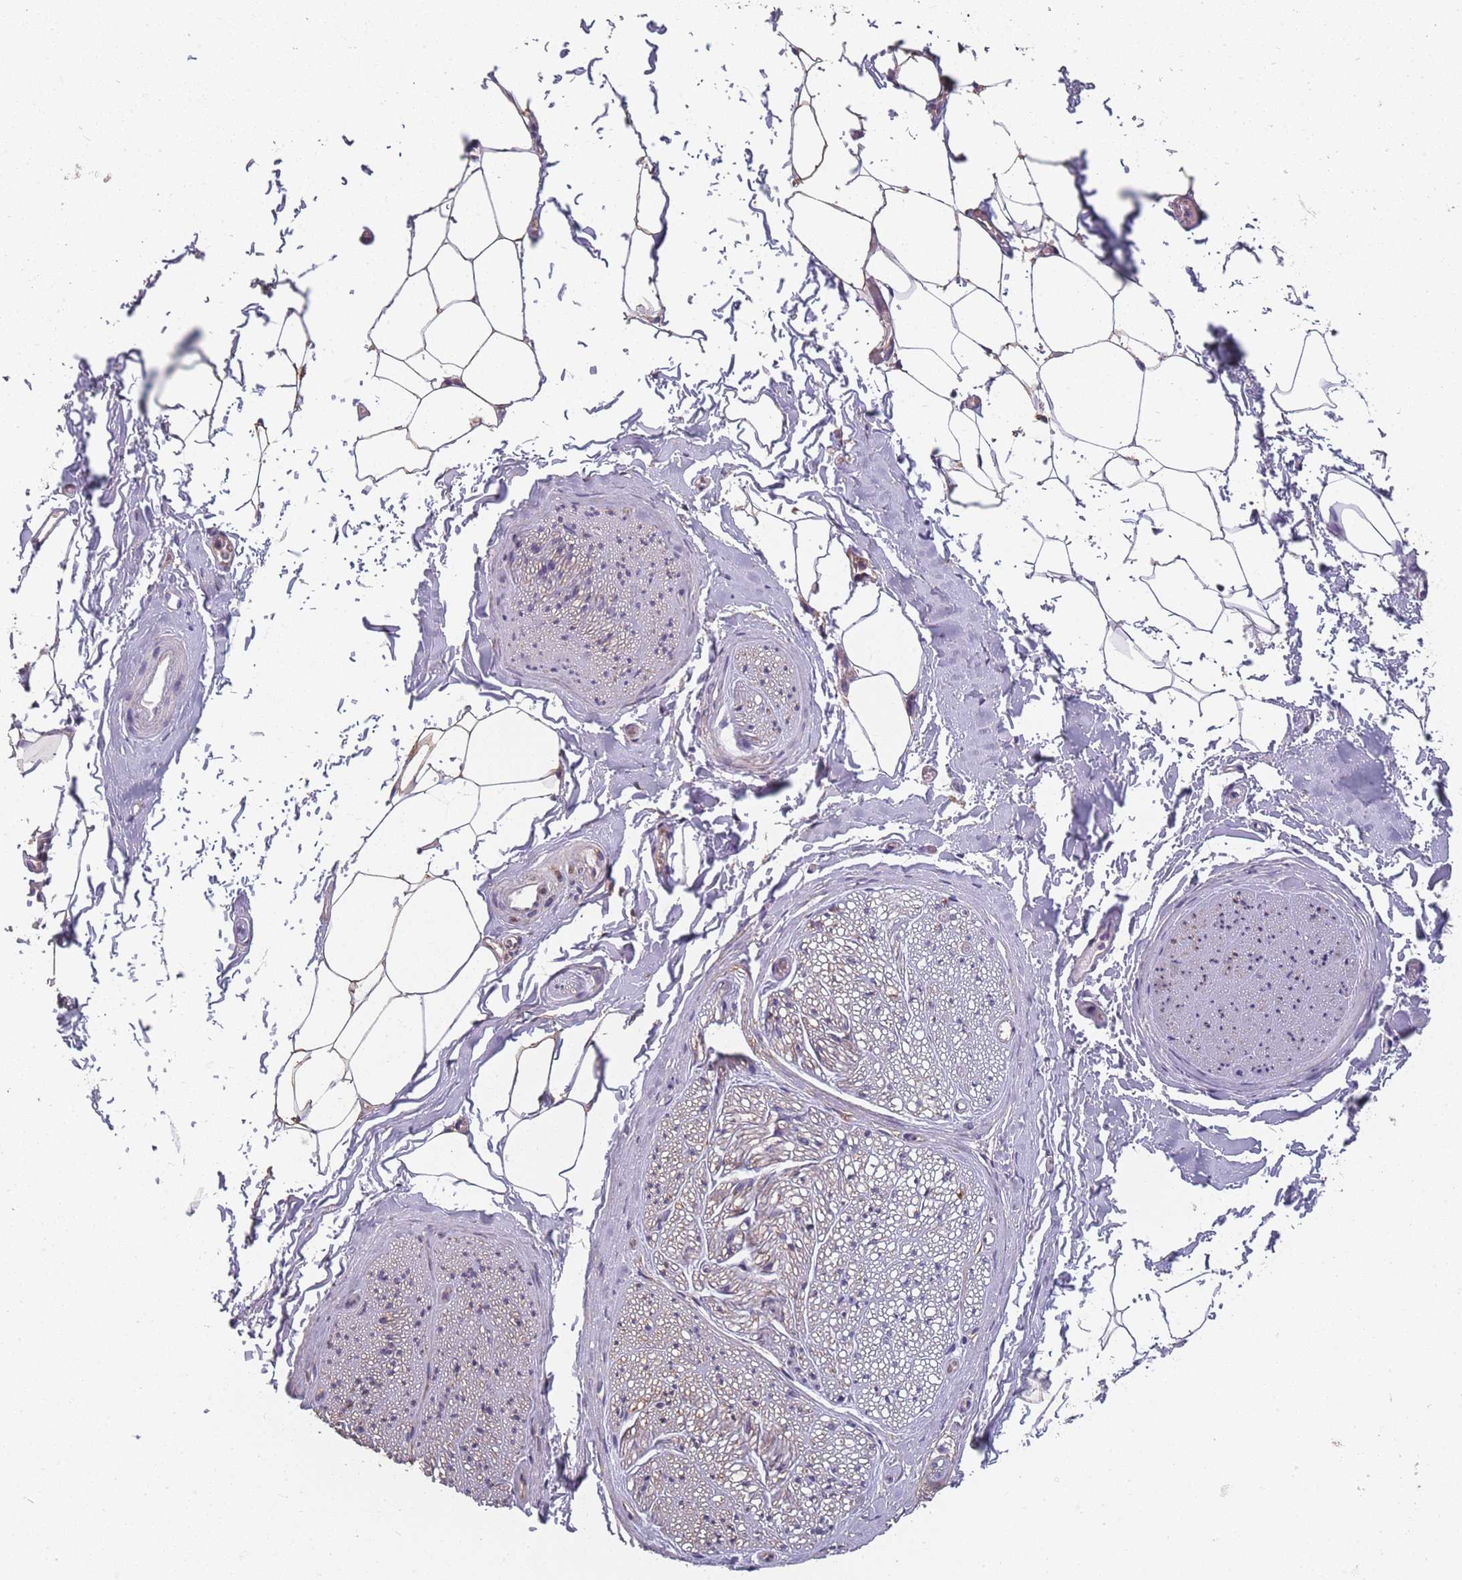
{"staining": {"intensity": "moderate", "quantity": ">75%", "location": "cytoplasmic/membranous"}, "tissue": "adipose tissue", "cell_type": "Adipocytes", "image_type": "normal", "snomed": [{"axis": "morphology", "description": "Normal tissue, NOS"}, {"axis": "morphology", "description": "Adenocarcinoma, High grade"}, {"axis": "topography", "description": "Prostate"}, {"axis": "topography", "description": "Peripheral nerve tissue"}], "caption": "The photomicrograph displays immunohistochemical staining of unremarkable adipose tissue. There is moderate cytoplasmic/membranous positivity is seen in approximately >75% of adipocytes.", "gene": "SANBR", "patient": {"sex": "male", "age": 68}}